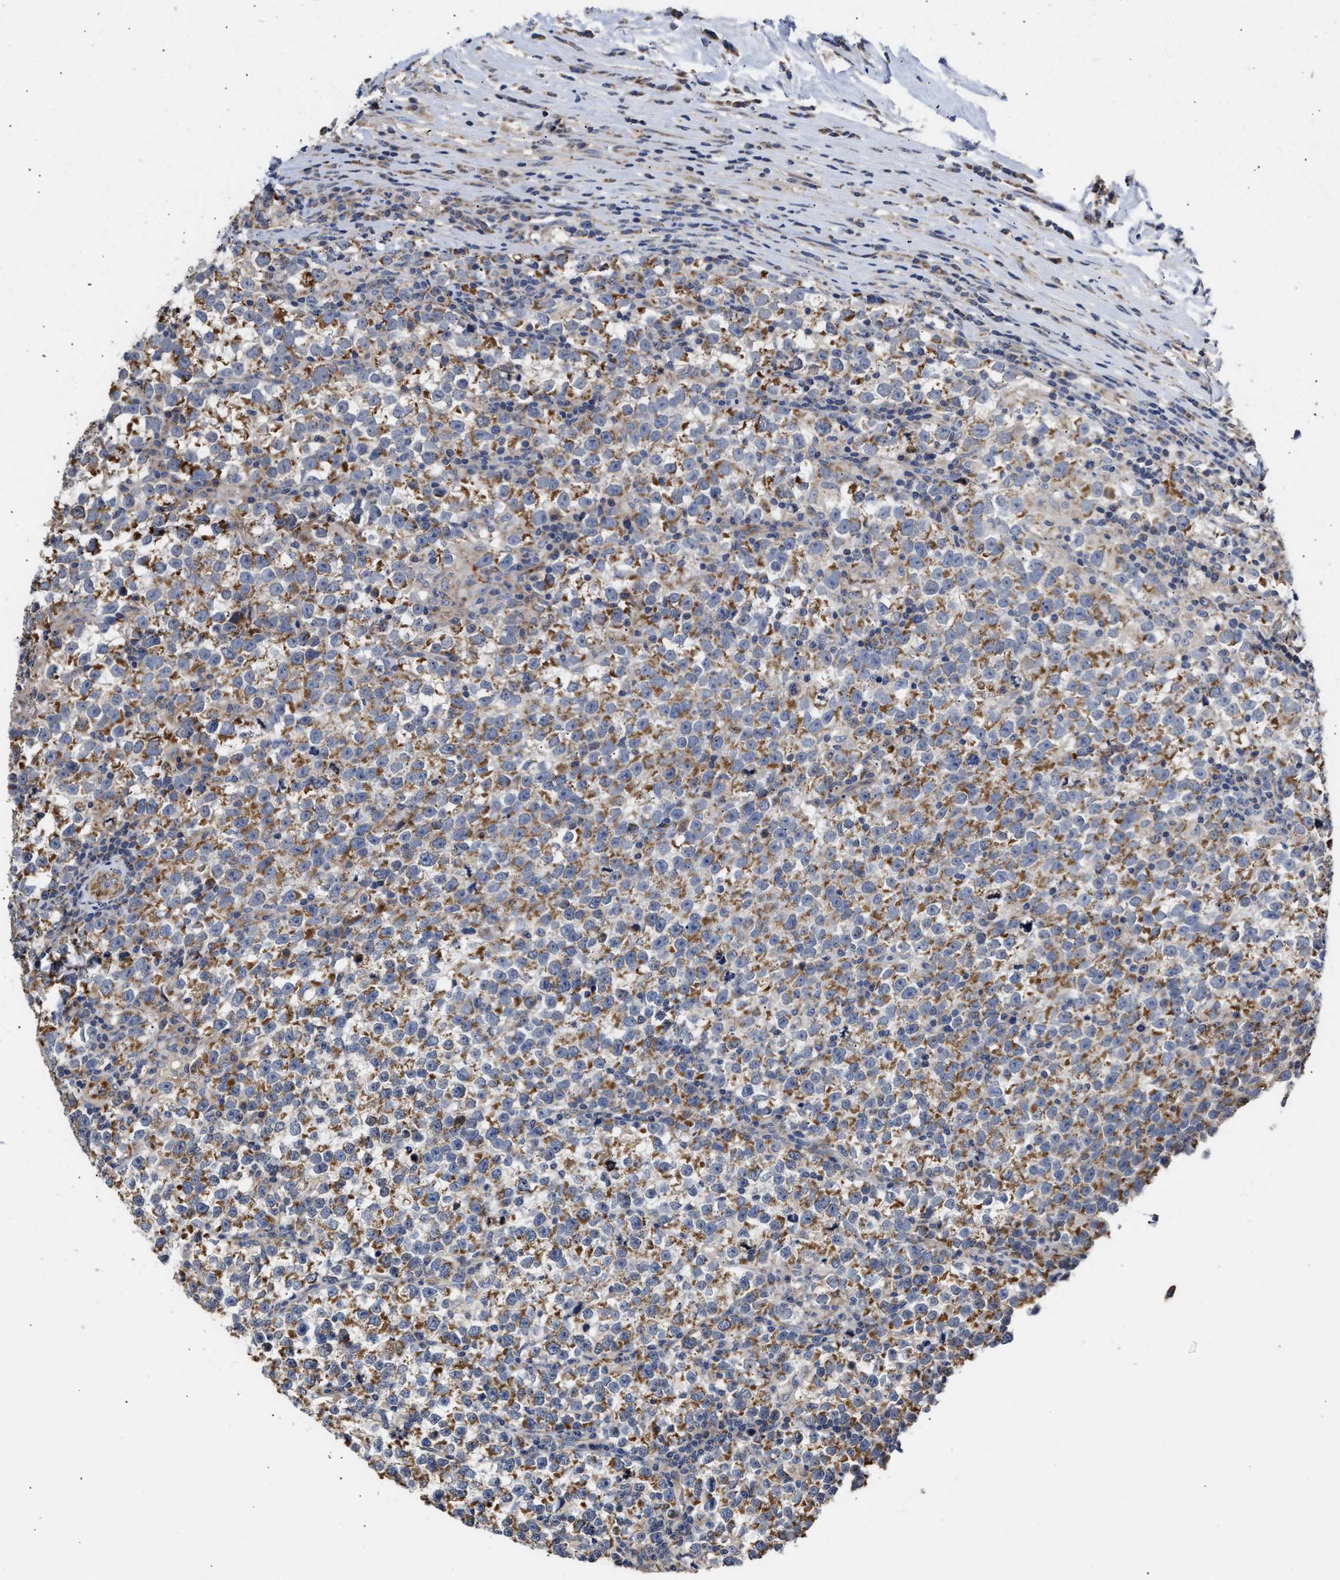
{"staining": {"intensity": "moderate", "quantity": ">75%", "location": "cytoplasmic/membranous"}, "tissue": "testis cancer", "cell_type": "Tumor cells", "image_type": "cancer", "snomed": [{"axis": "morphology", "description": "Normal tissue, NOS"}, {"axis": "morphology", "description": "Seminoma, NOS"}, {"axis": "topography", "description": "Testis"}], "caption": "Immunohistochemical staining of human testis seminoma displays medium levels of moderate cytoplasmic/membranous staining in about >75% of tumor cells.", "gene": "MALSU1", "patient": {"sex": "male", "age": 43}}